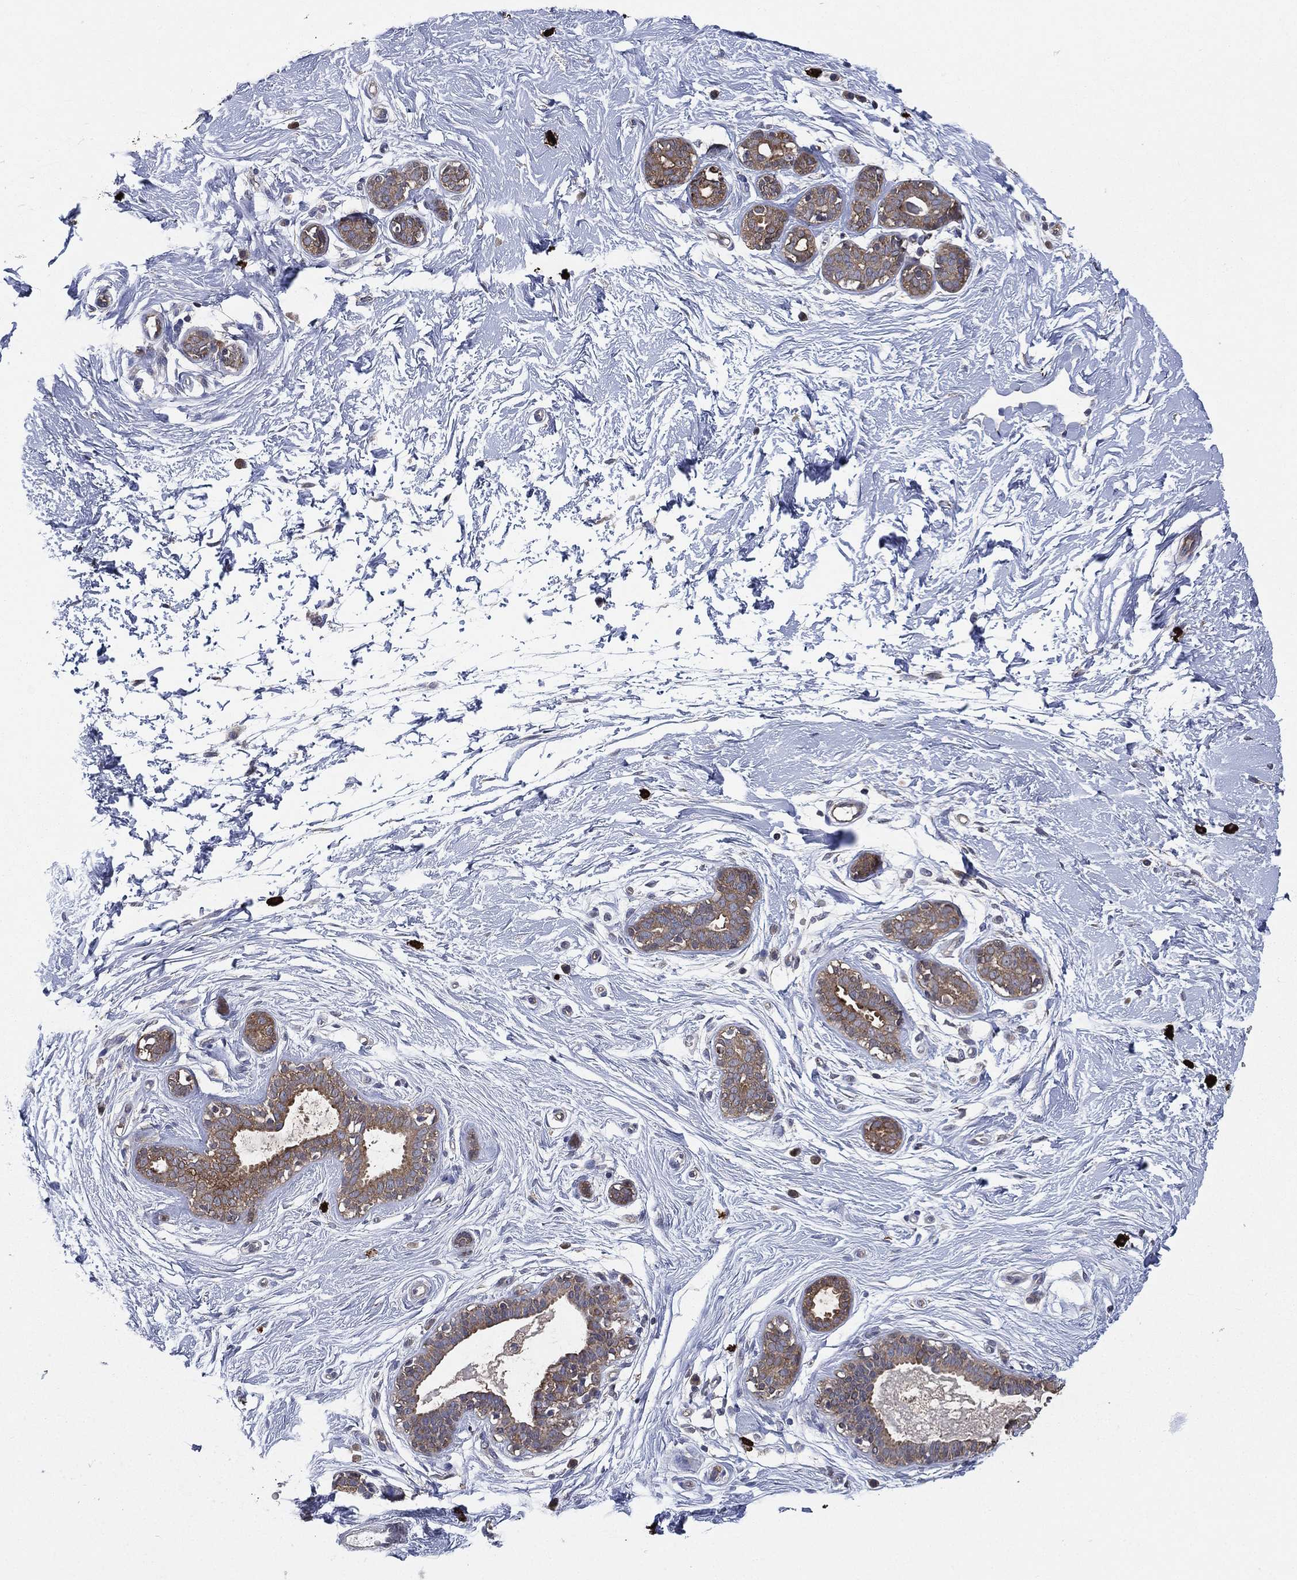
{"staining": {"intensity": "negative", "quantity": "none", "location": "none"}, "tissue": "breast", "cell_type": "Adipocytes", "image_type": "normal", "snomed": [{"axis": "morphology", "description": "Normal tissue, NOS"}, {"axis": "topography", "description": "Breast"}], "caption": "Immunohistochemistry of normal breast displays no expression in adipocytes.", "gene": "SMPD3", "patient": {"sex": "female", "age": 37}}